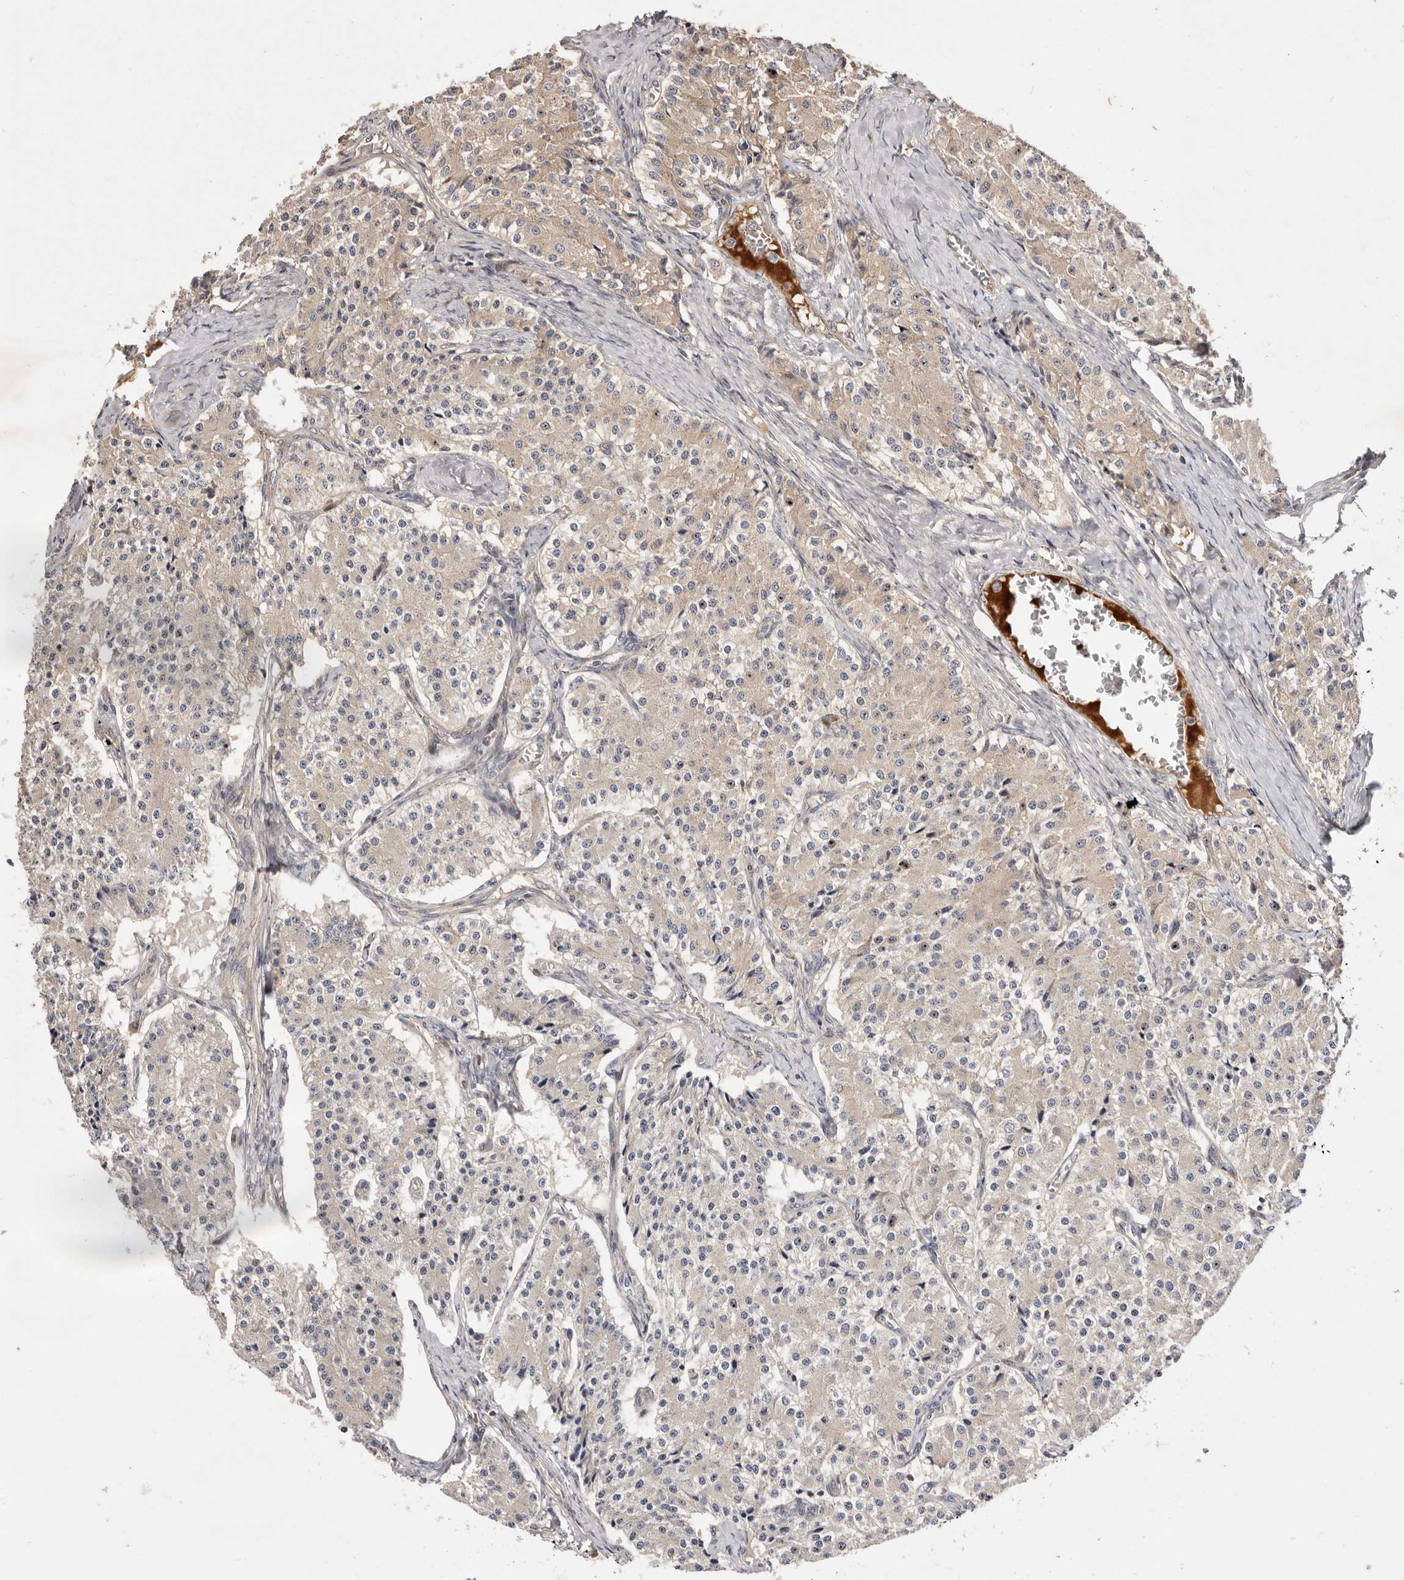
{"staining": {"intensity": "negative", "quantity": "none", "location": "none"}, "tissue": "carcinoid", "cell_type": "Tumor cells", "image_type": "cancer", "snomed": [{"axis": "morphology", "description": "Carcinoid, malignant, NOS"}, {"axis": "topography", "description": "Colon"}], "caption": "A high-resolution histopathology image shows immunohistochemistry (IHC) staining of malignant carcinoid, which exhibits no significant staining in tumor cells.", "gene": "DOP1A", "patient": {"sex": "female", "age": 52}}